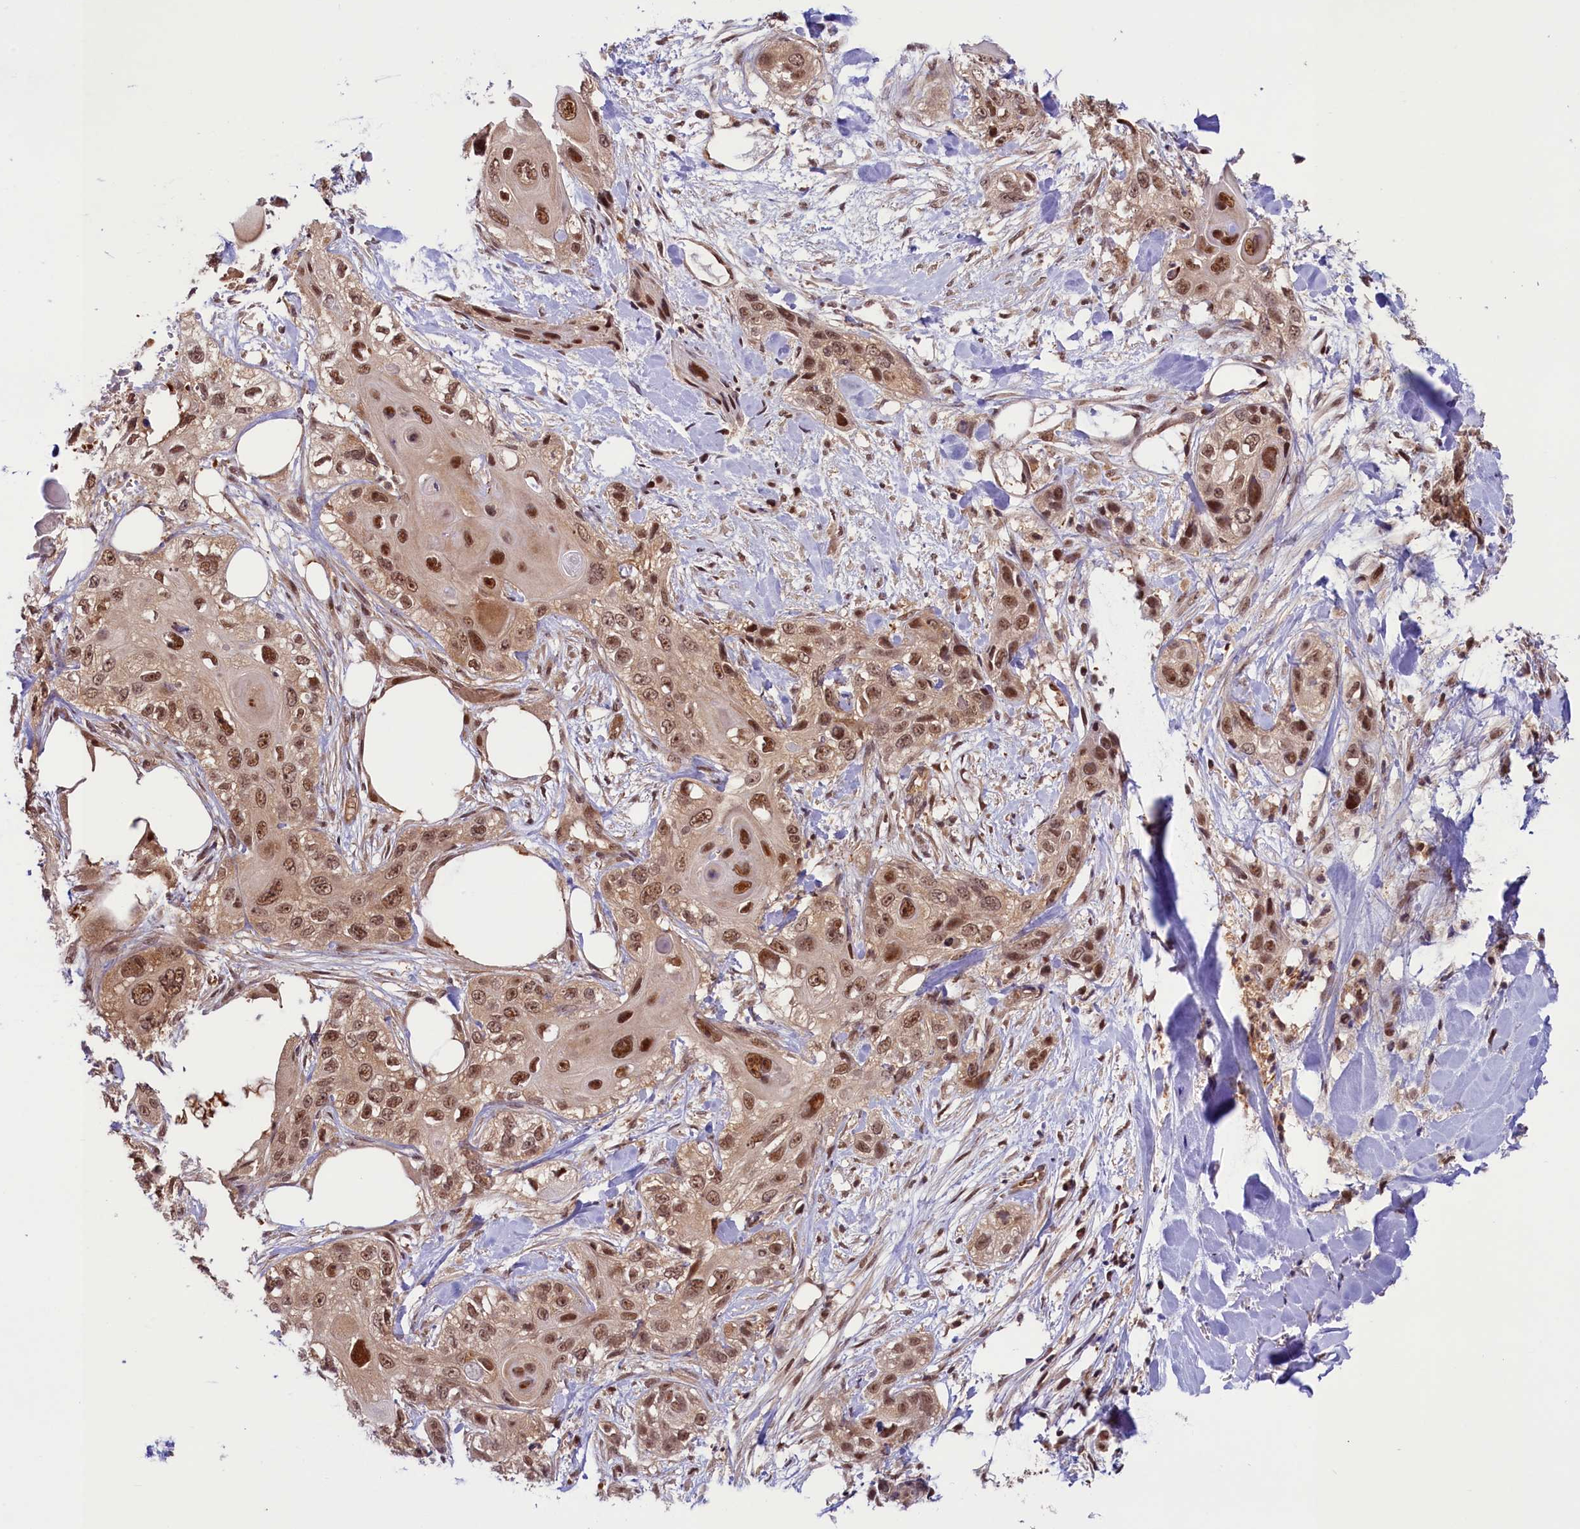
{"staining": {"intensity": "moderate", "quantity": ">75%", "location": "cytoplasmic/membranous,nuclear"}, "tissue": "skin cancer", "cell_type": "Tumor cells", "image_type": "cancer", "snomed": [{"axis": "morphology", "description": "Normal tissue, NOS"}, {"axis": "morphology", "description": "Squamous cell carcinoma, NOS"}, {"axis": "topography", "description": "Skin"}], "caption": "Immunohistochemical staining of human skin squamous cell carcinoma displays medium levels of moderate cytoplasmic/membranous and nuclear staining in about >75% of tumor cells. Using DAB (3,3'-diaminobenzidine) (brown) and hematoxylin (blue) stains, captured at high magnification using brightfield microscopy.", "gene": "SLC7A6OS", "patient": {"sex": "male", "age": 72}}